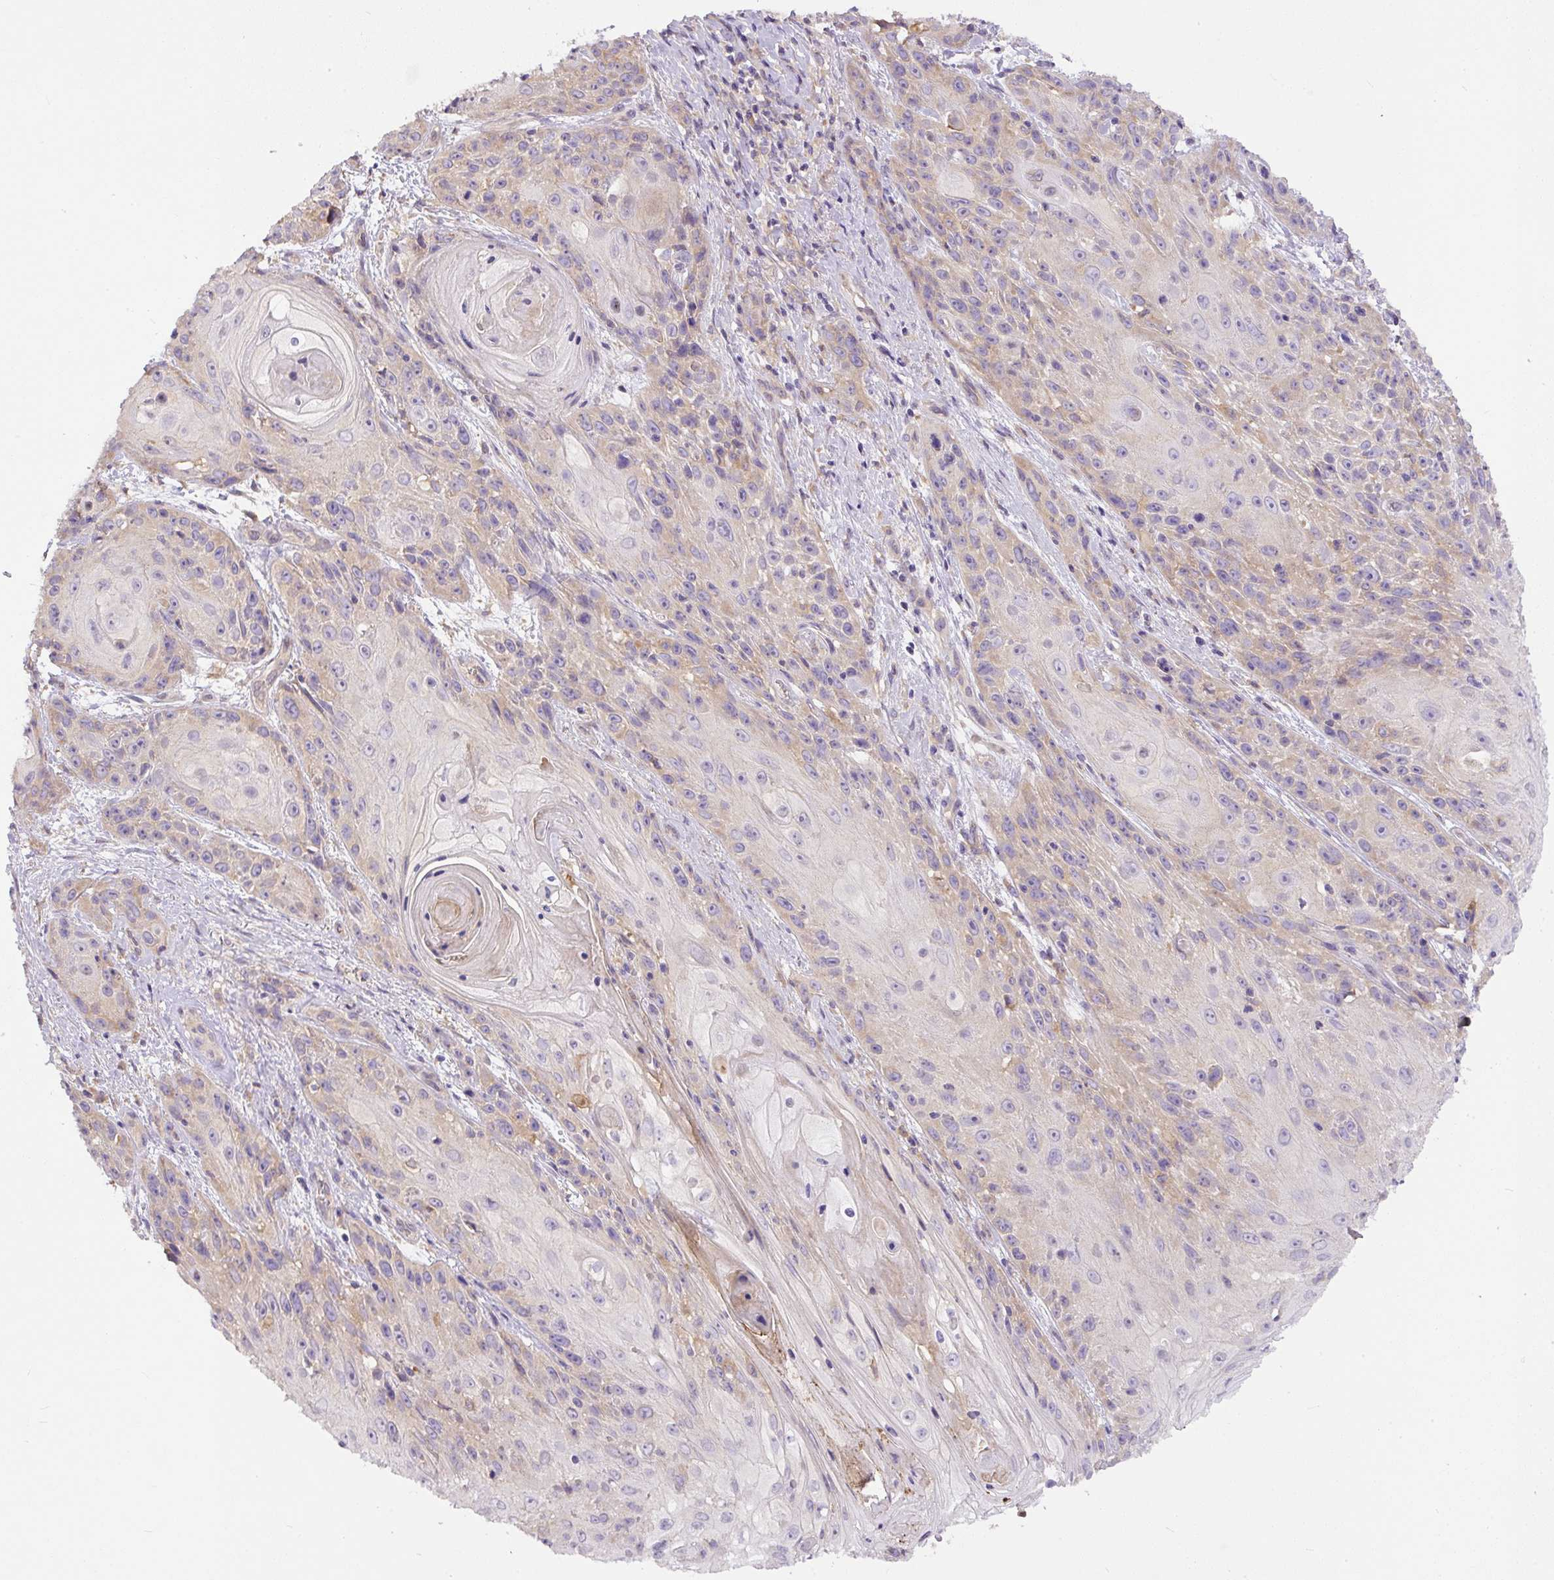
{"staining": {"intensity": "weak", "quantity": "<25%", "location": "cytoplasmic/membranous"}, "tissue": "skin cancer", "cell_type": "Tumor cells", "image_type": "cancer", "snomed": [{"axis": "morphology", "description": "Squamous cell carcinoma, NOS"}, {"axis": "topography", "description": "Skin"}, {"axis": "topography", "description": "Vulva"}], "caption": "The histopathology image shows no significant positivity in tumor cells of skin cancer. The staining was performed using DAB to visualize the protein expression in brown, while the nuclei were stained in blue with hematoxylin (Magnification: 20x).", "gene": "DAPK1", "patient": {"sex": "female", "age": 76}}